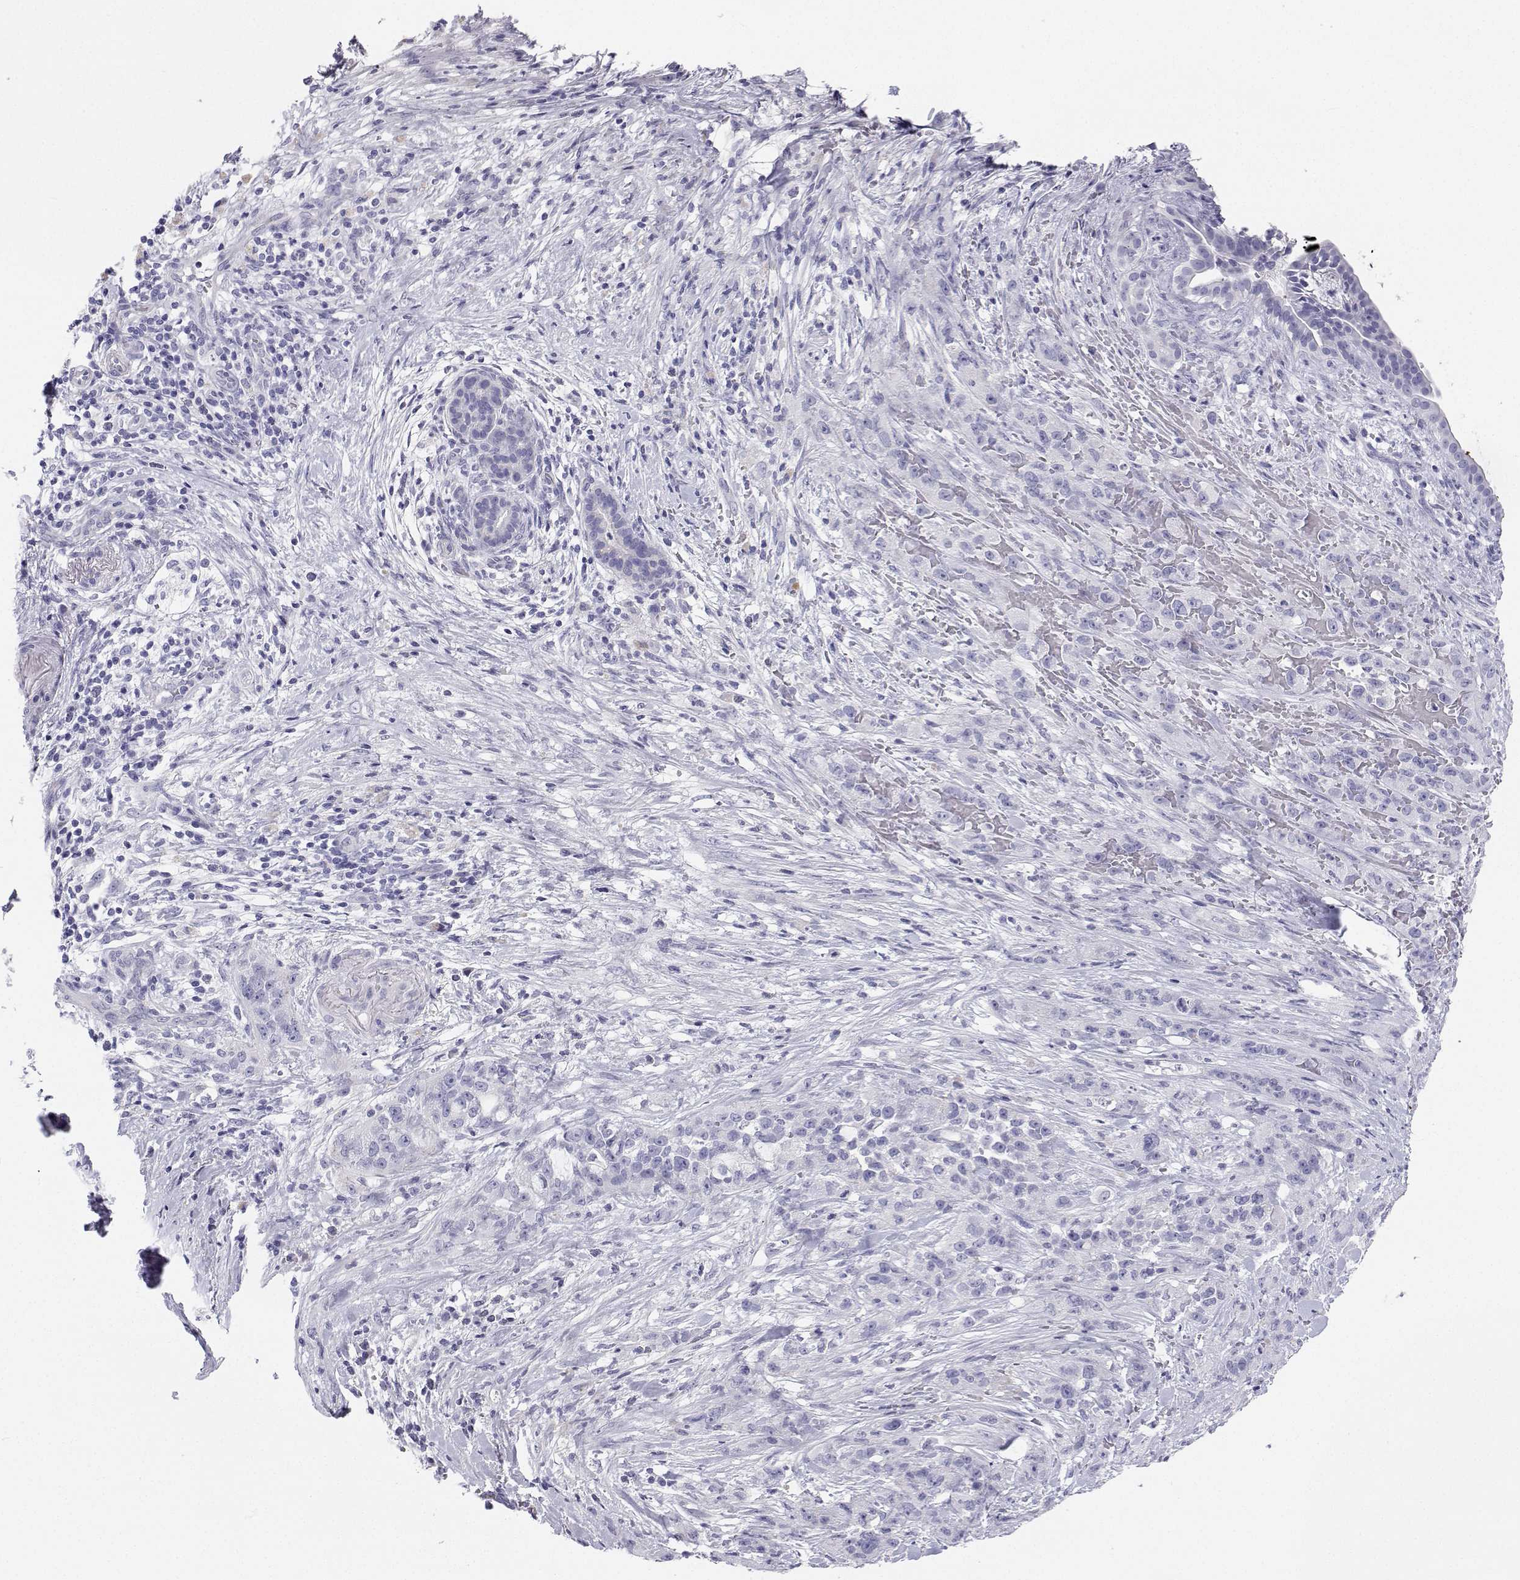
{"staining": {"intensity": "negative", "quantity": "none", "location": "none"}, "tissue": "pancreatic cancer", "cell_type": "Tumor cells", "image_type": "cancer", "snomed": [{"axis": "morphology", "description": "Adenocarcinoma, NOS"}, {"axis": "topography", "description": "Pancreas"}], "caption": "Immunohistochemistry (IHC) photomicrograph of neoplastic tissue: human pancreatic cancer (adenocarcinoma) stained with DAB (3,3'-diaminobenzidine) exhibits no significant protein expression in tumor cells. (Brightfield microscopy of DAB (3,3'-diaminobenzidine) immunohistochemistry (IHC) at high magnification).", "gene": "BHMT", "patient": {"sex": "male", "age": 44}}